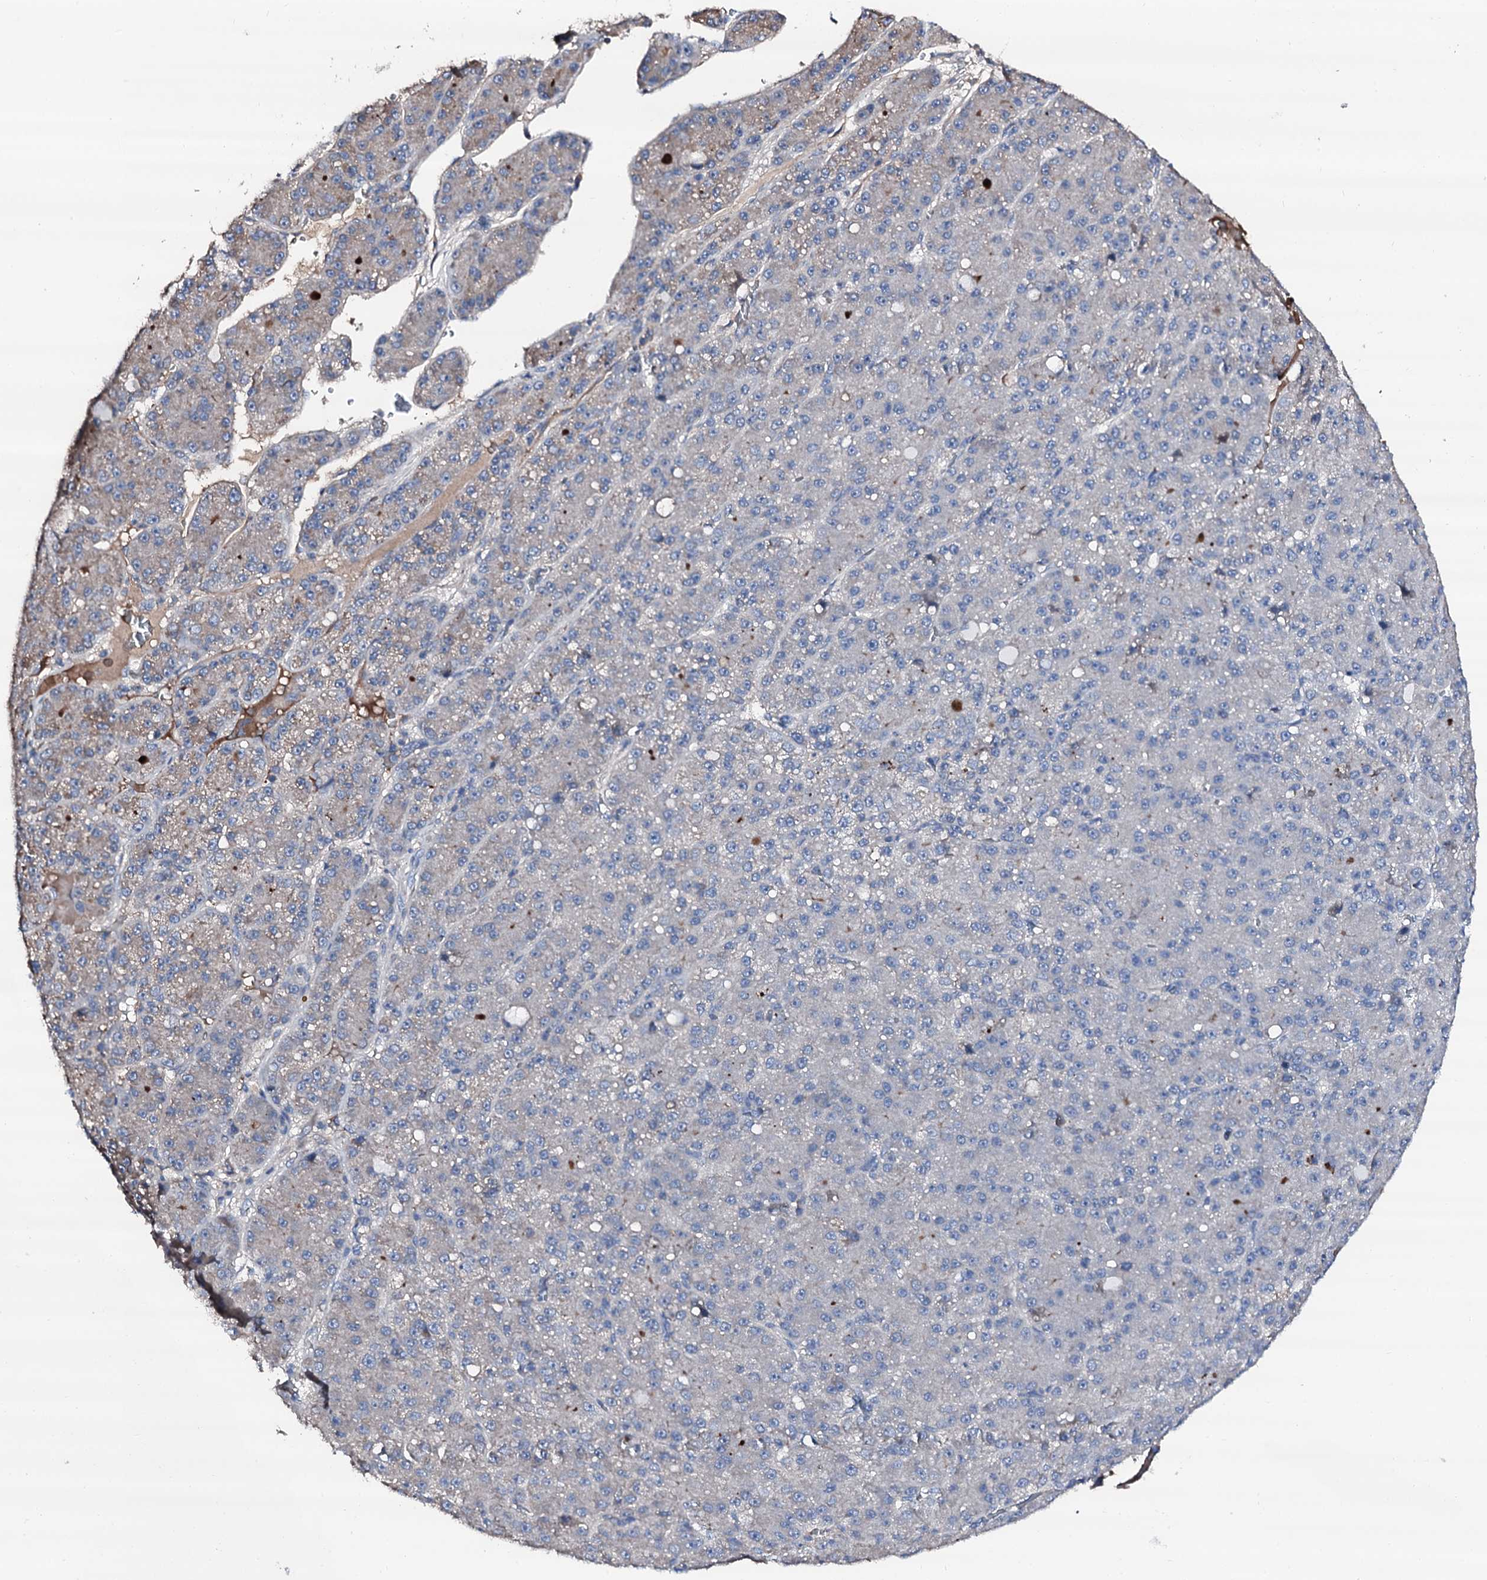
{"staining": {"intensity": "weak", "quantity": "<25%", "location": "cytoplasmic/membranous"}, "tissue": "liver cancer", "cell_type": "Tumor cells", "image_type": "cancer", "snomed": [{"axis": "morphology", "description": "Carcinoma, Hepatocellular, NOS"}, {"axis": "topography", "description": "Liver"}], "caption": "The histopathology image reveals no significant staining in tumor cells of liver cancer.", "gene": "TRAFD1", "patient": {"sex": "male", "age": 67}}